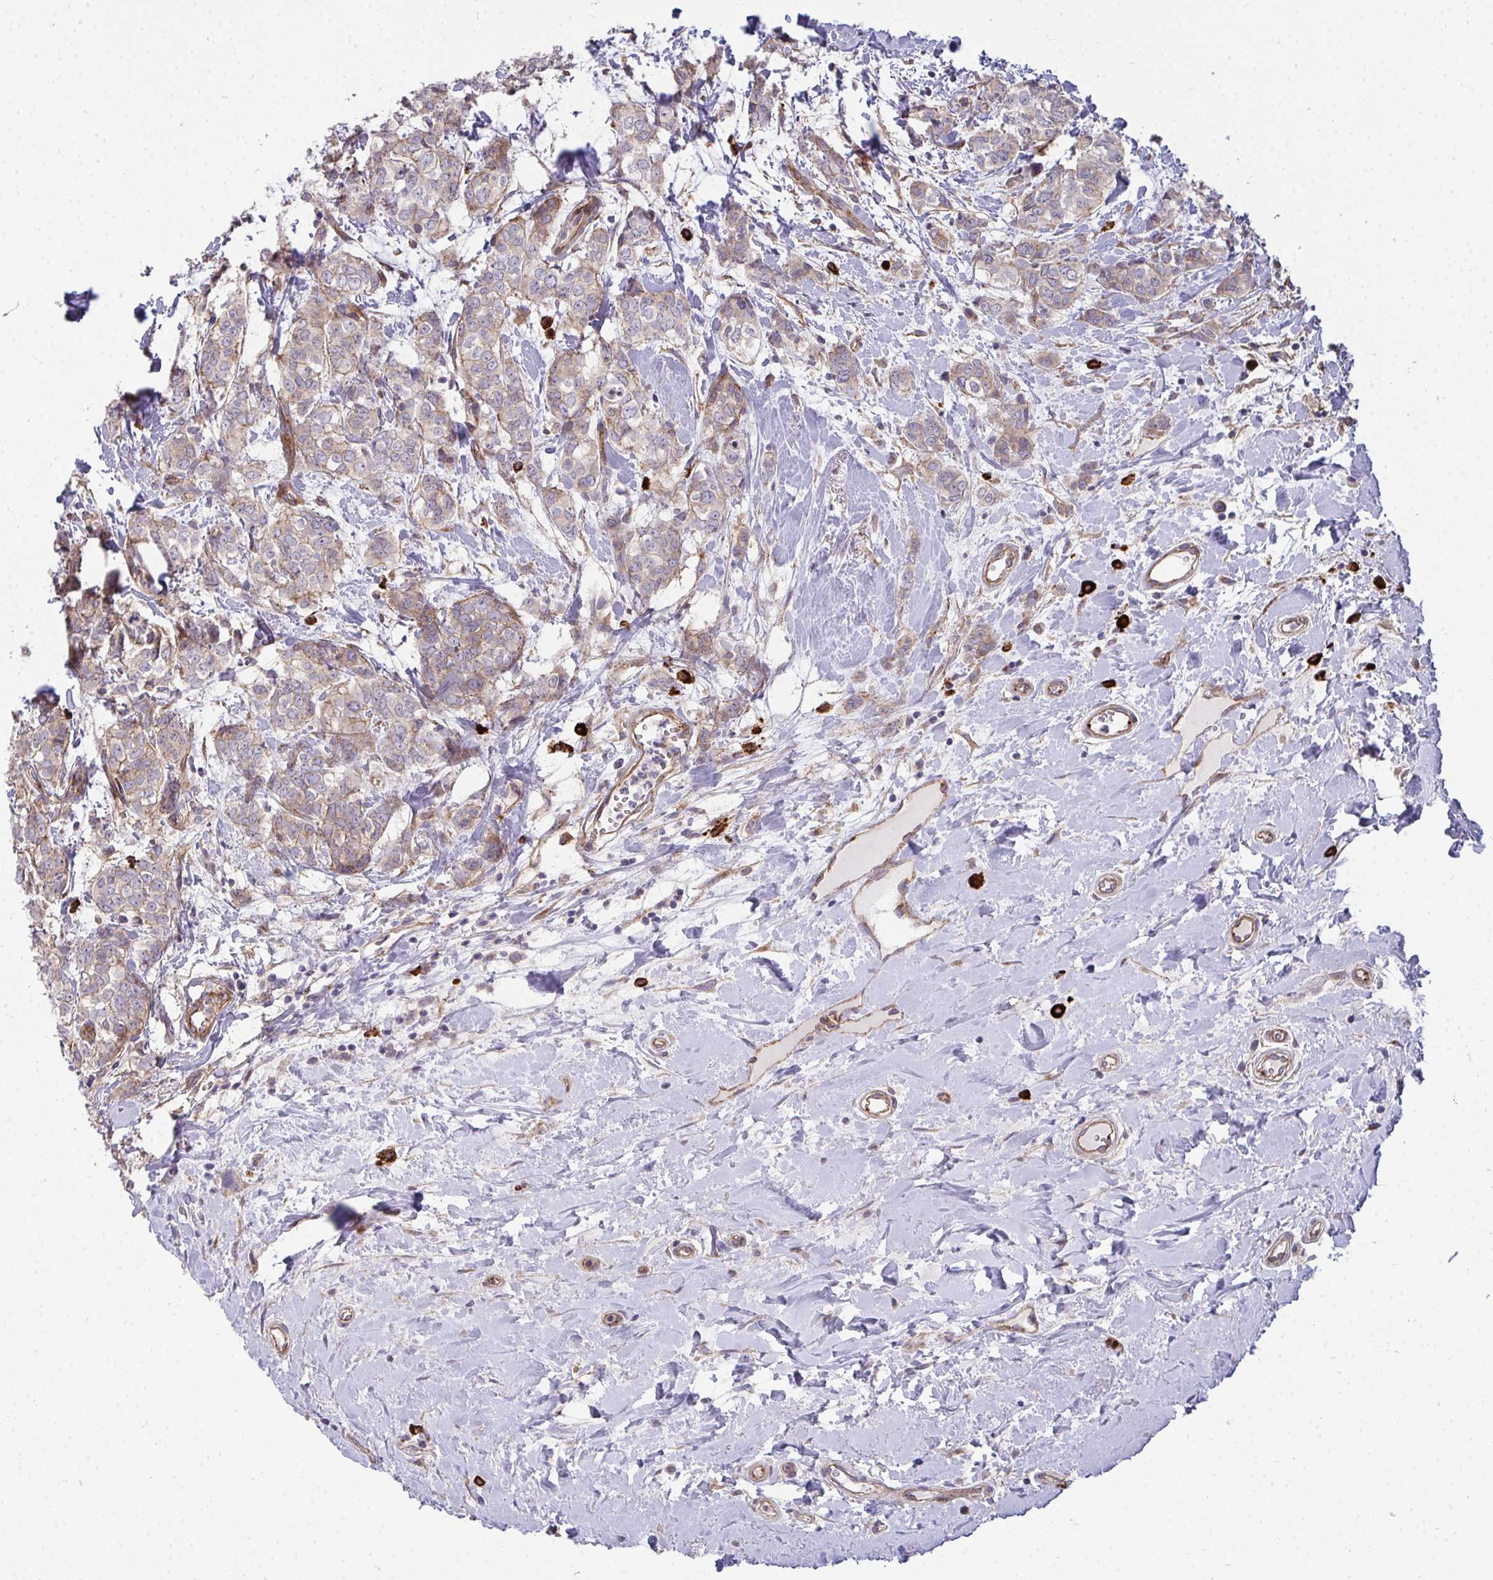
{"staining": {"intensity": "weak", "quantity": ">75%", "location": "cytoplasmic/membranous"}, "tissue": "breast cancer", "cell_type": "Tumor cells", "image_type": "cancer", "snomed": [{"axis": "morphology", "description": "Duct carcinoma"}, {"axis": "topography", "description": "Breast"}], "caption": "The micrograph demonstrates staining of intraductal carcinoma (breast), revealing weak cytoplasmic/membranous protein staining (brown color) within tumor cells. The protein is shown in brown color, while the nuclei are stained blue.", "gene": "SH2D1B", "patient": {"sex": "female", "age": 61}}